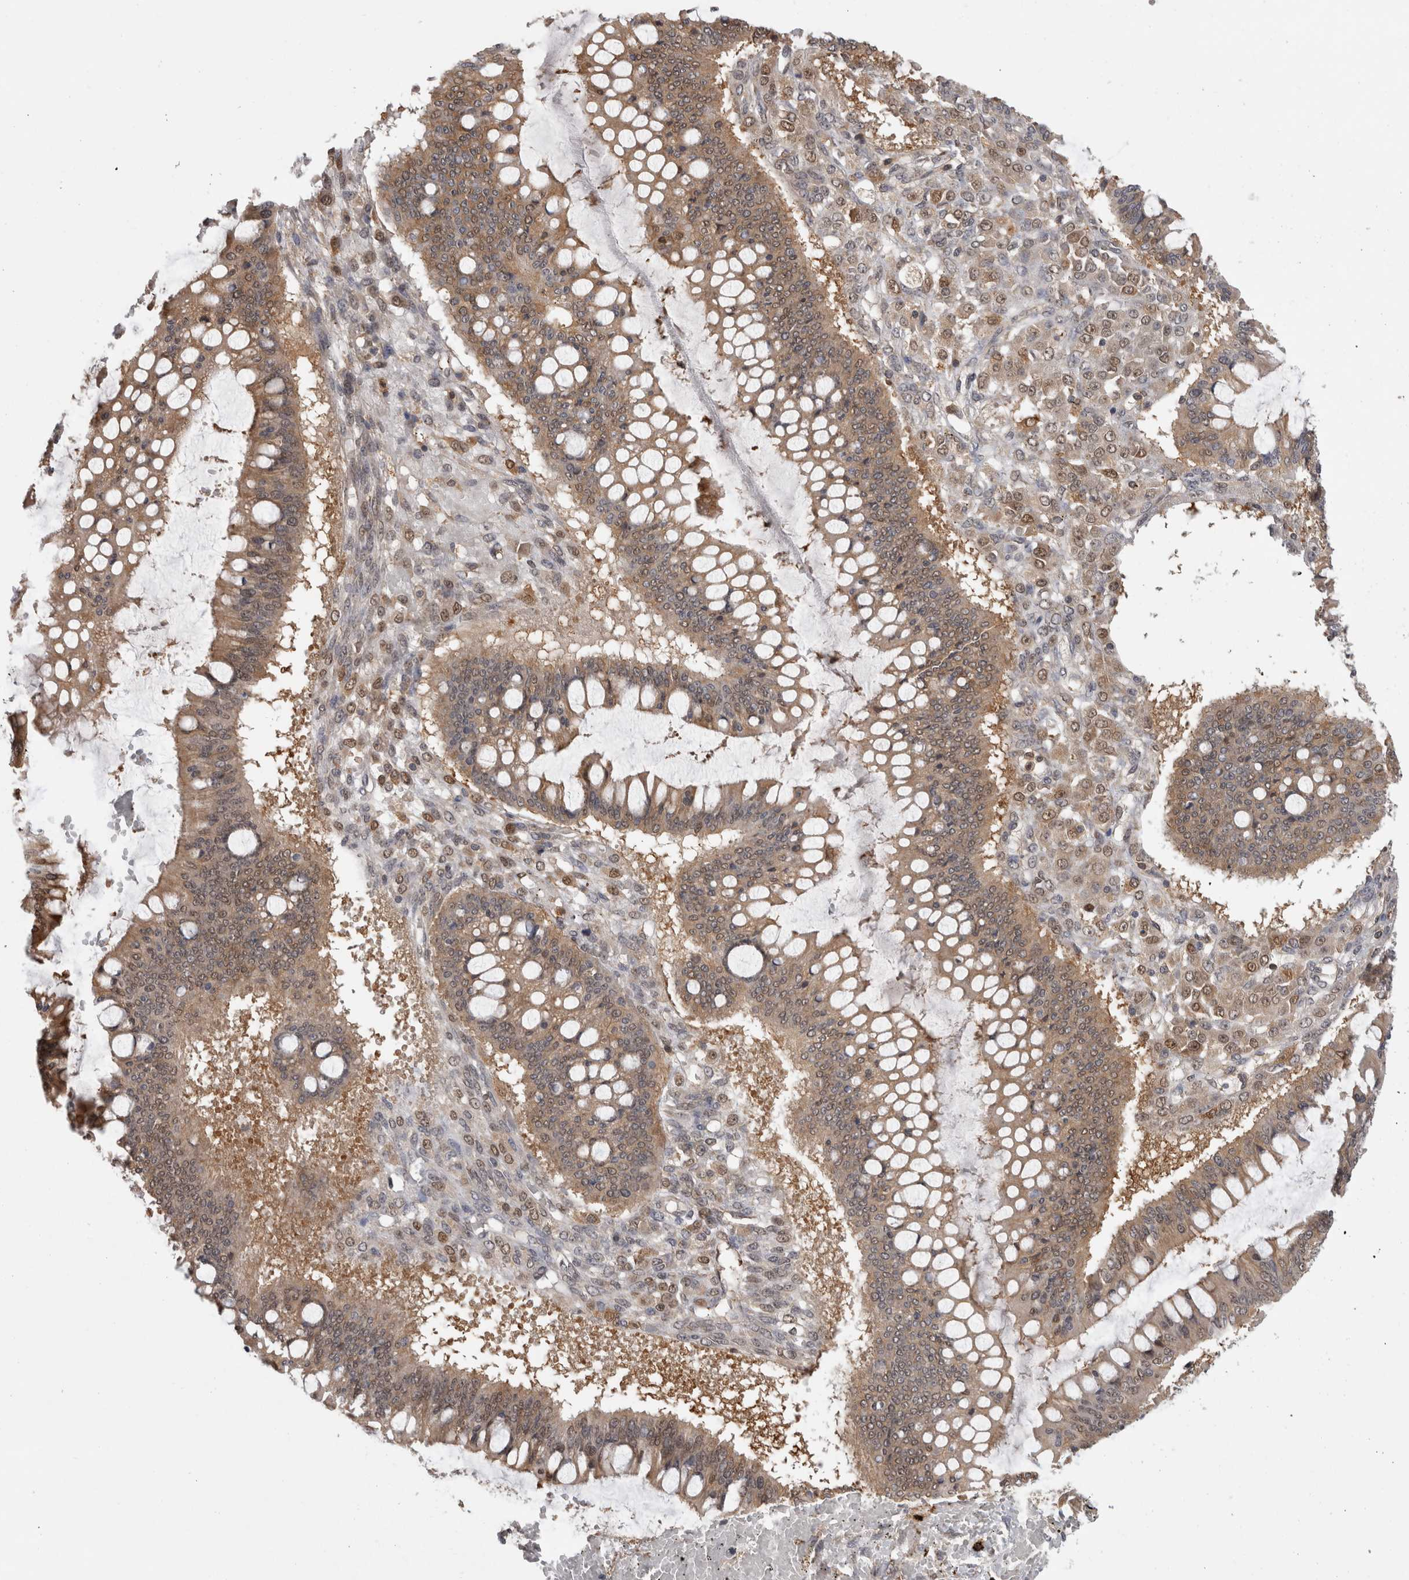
{"staining": {"intensity": "weak", "quantity": ">75%", "location": "cytoplasmic/membranous"}, "tissue": "ovarian cancer", "cell_type": "Tumor cells", "image_type": "cancer", "snomed": [{"axis": "morphology", "description": "Cystadenocarcinoma, mucinous, NOS"}, {"axis": "topography", "description": "Ovary"}], "caption": "This is an image of IHC staining of ovarian mucinous cystadenocarcinoma, which shows weak positivity in the cytoplasmic/membranous of tumor cells.", "gene": "ASTN2", "patient": {"sex": "female", "age": 73}}